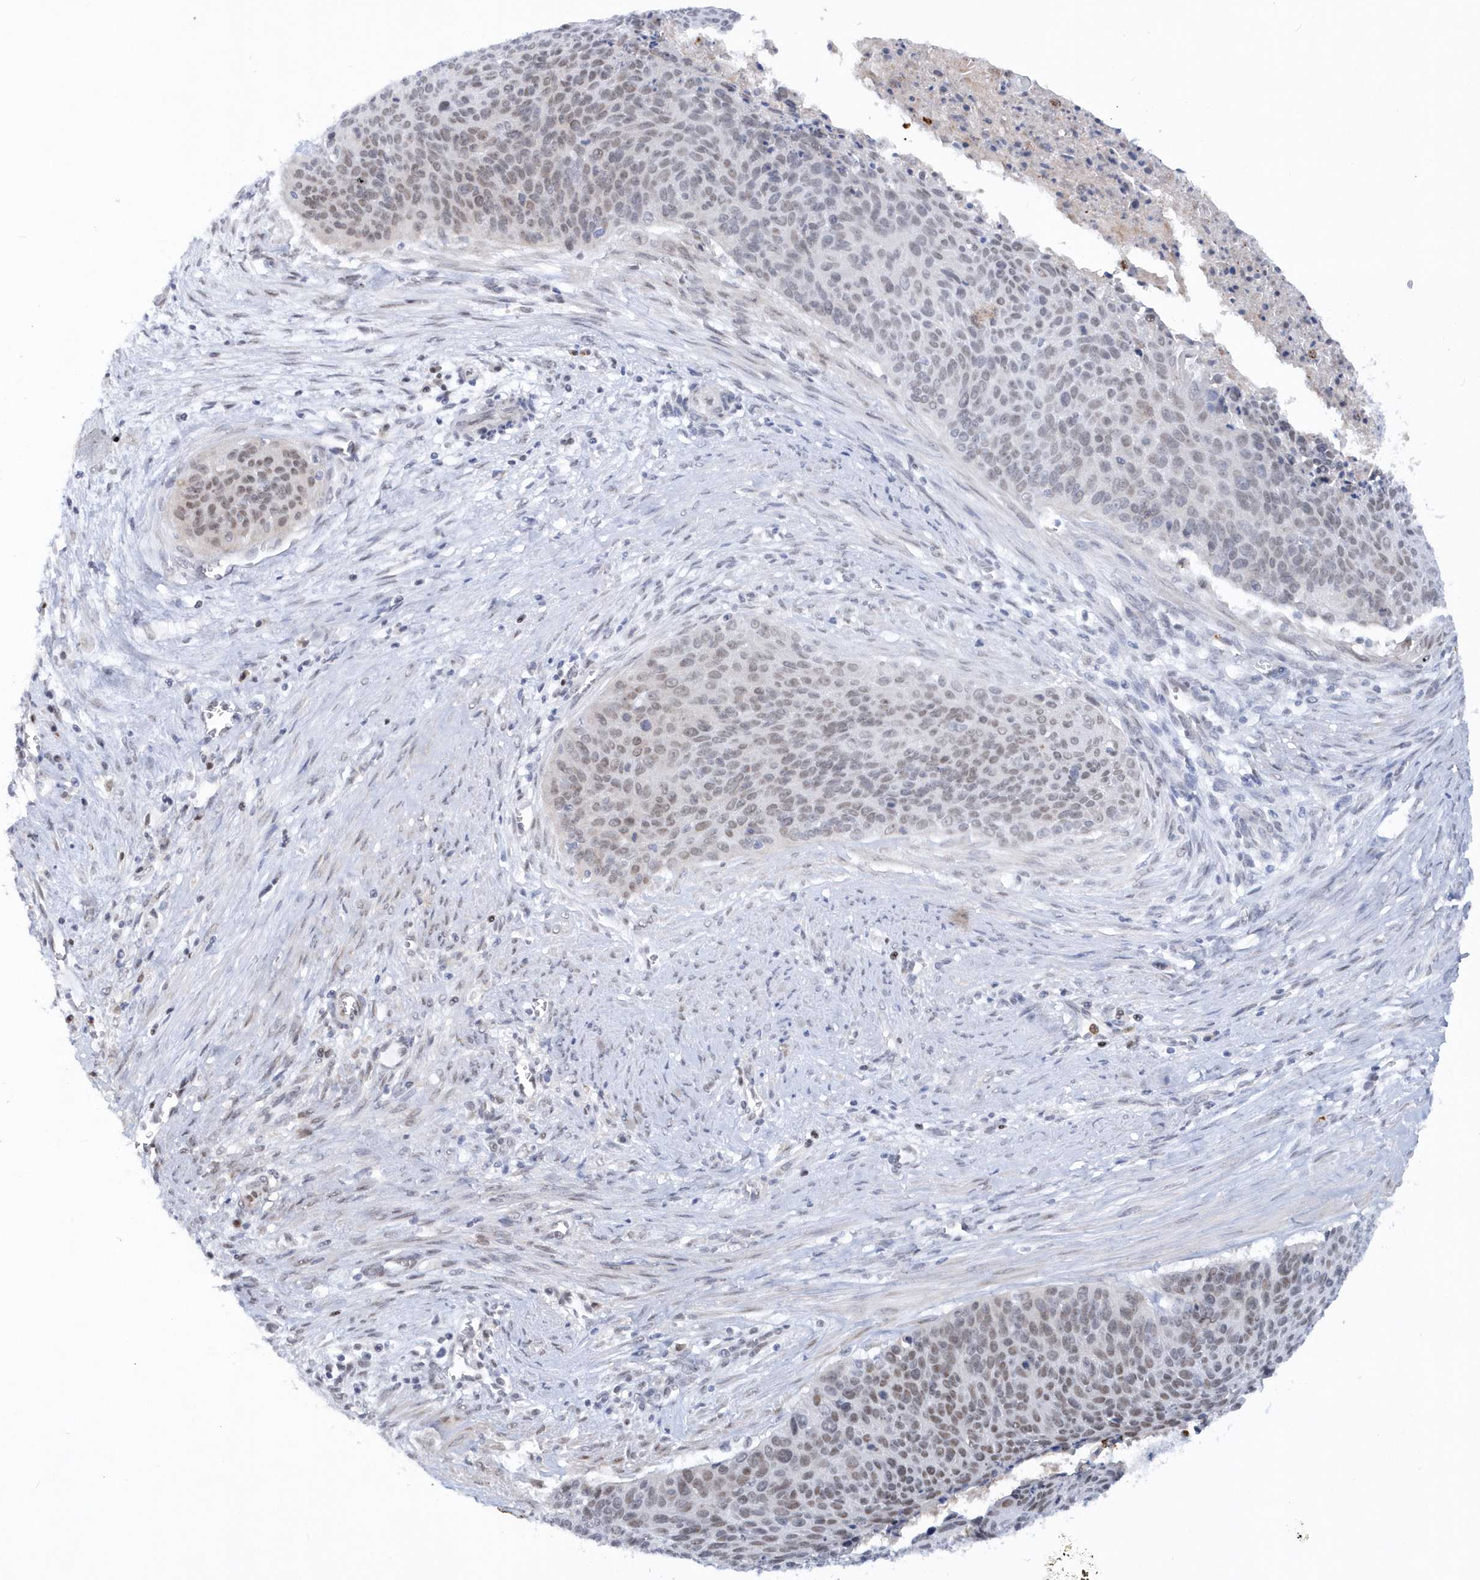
{"staining": {"intensity": "weak", "quantity": "<25%", "location": "nuclear"}, "tissue": "cervical cancer", "cell_type": "Tumor cells", "image_type": "cancer", "snomed": [{"axis": "morphology", "description": "Squamous cell carcinoma, NOS"}, {"axis": "topography", "description": "Cervix"}], "caption": "Squamous cell carcinoma (cervical) was stained to show a protein in brown. There is no significant expression in tumor cells. (DAB IHC with hematoxylin counter stain).", "gene": "ASCL4", "patient": {"sex": "female", "age": 55}}